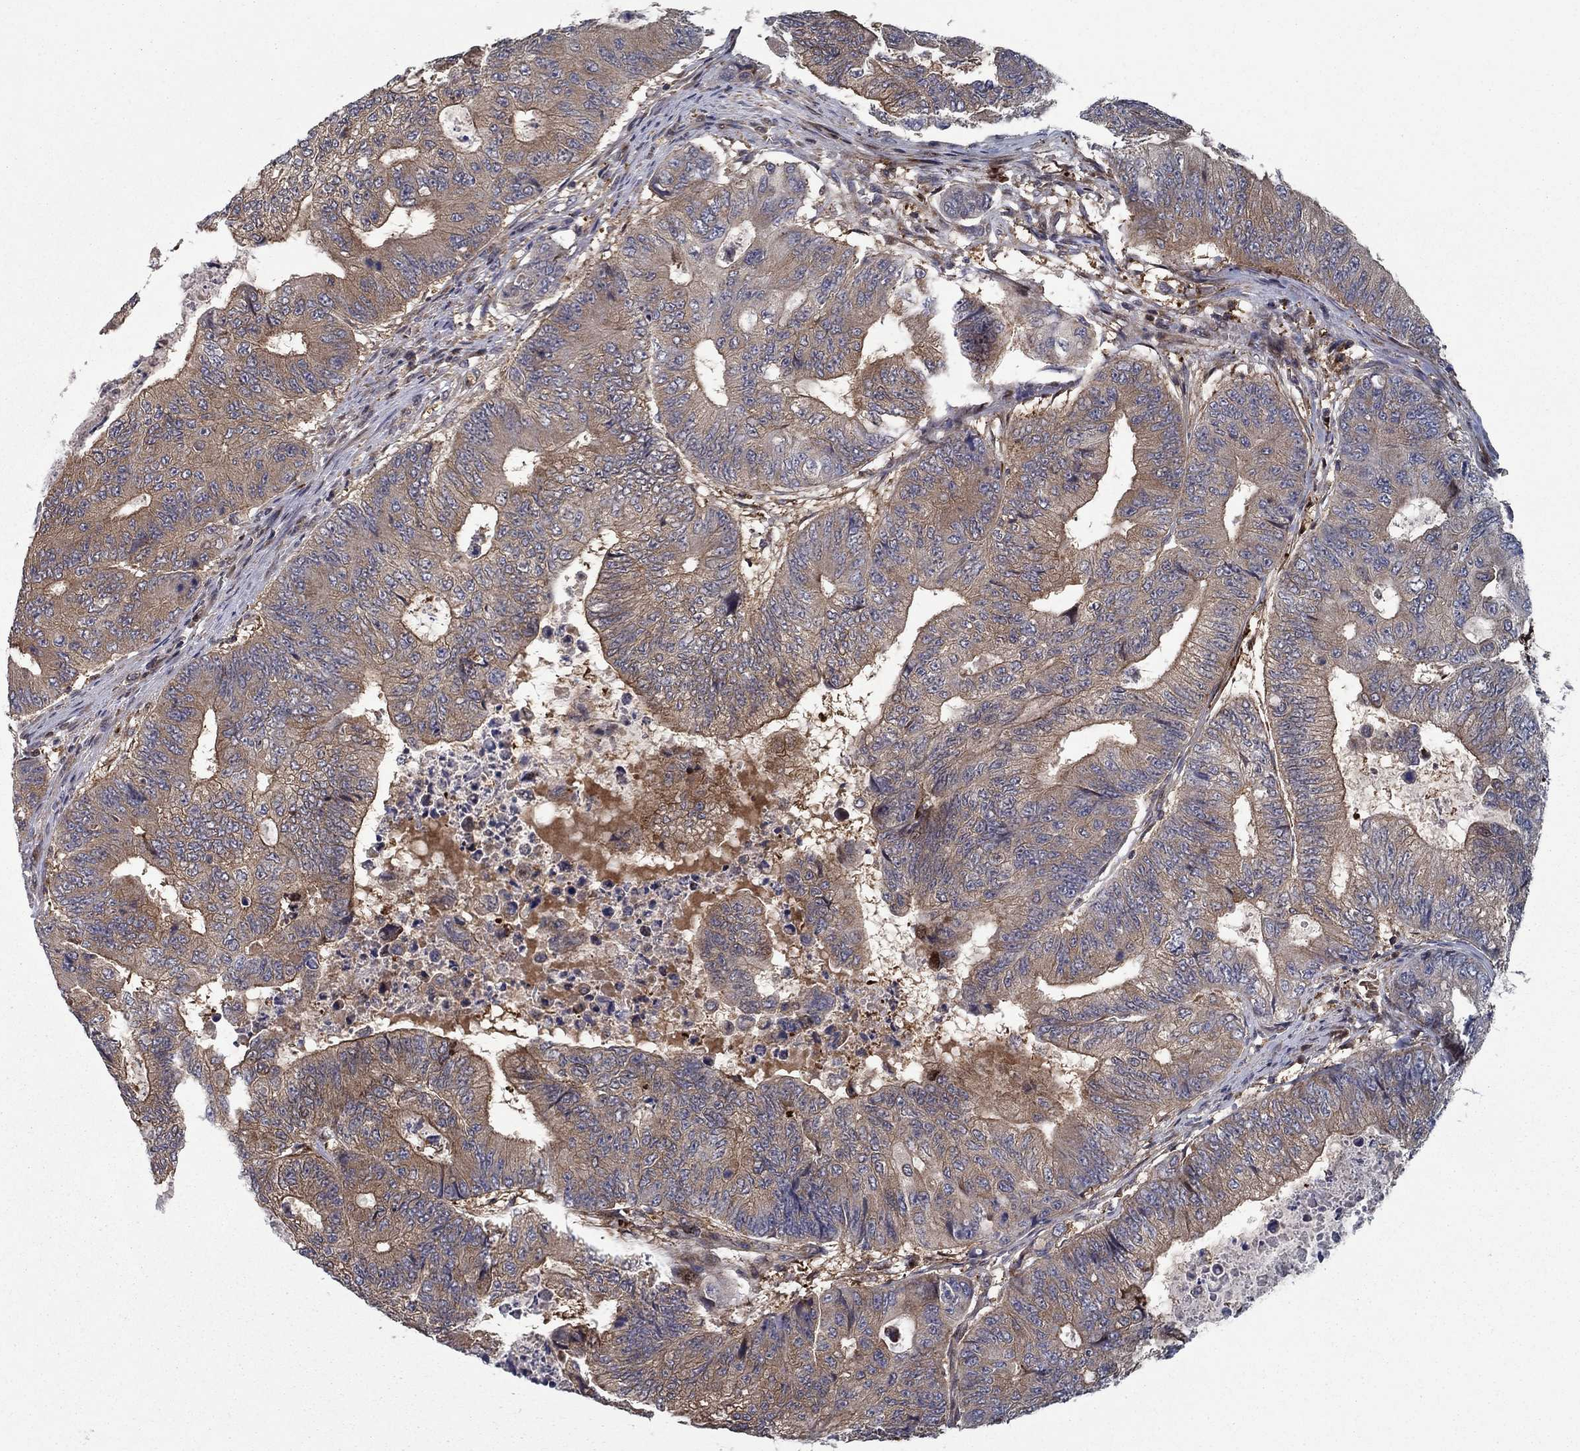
{"staining": {"intensity": "moderate", "quantity": "<25%", "location": "cytoplasmic/membranous"}, "tissue": "colorectal cancer", "cell_type": "Tumor cells", "image_type": "cancer", "snomed": [{"axis": "morphology", "description": "Adenocarcinoma, NOS"}, {"axis": "topography", "description": "Colon"}], "caption": "Protein positivity by immunohistochemistry displays moderate cytoplasmic/membranous staining in about <25% of tumor cells in colorectal adenocarcinoma.", "gene": "HDAC4", "patient": {"sex": "female", "age": 48}}